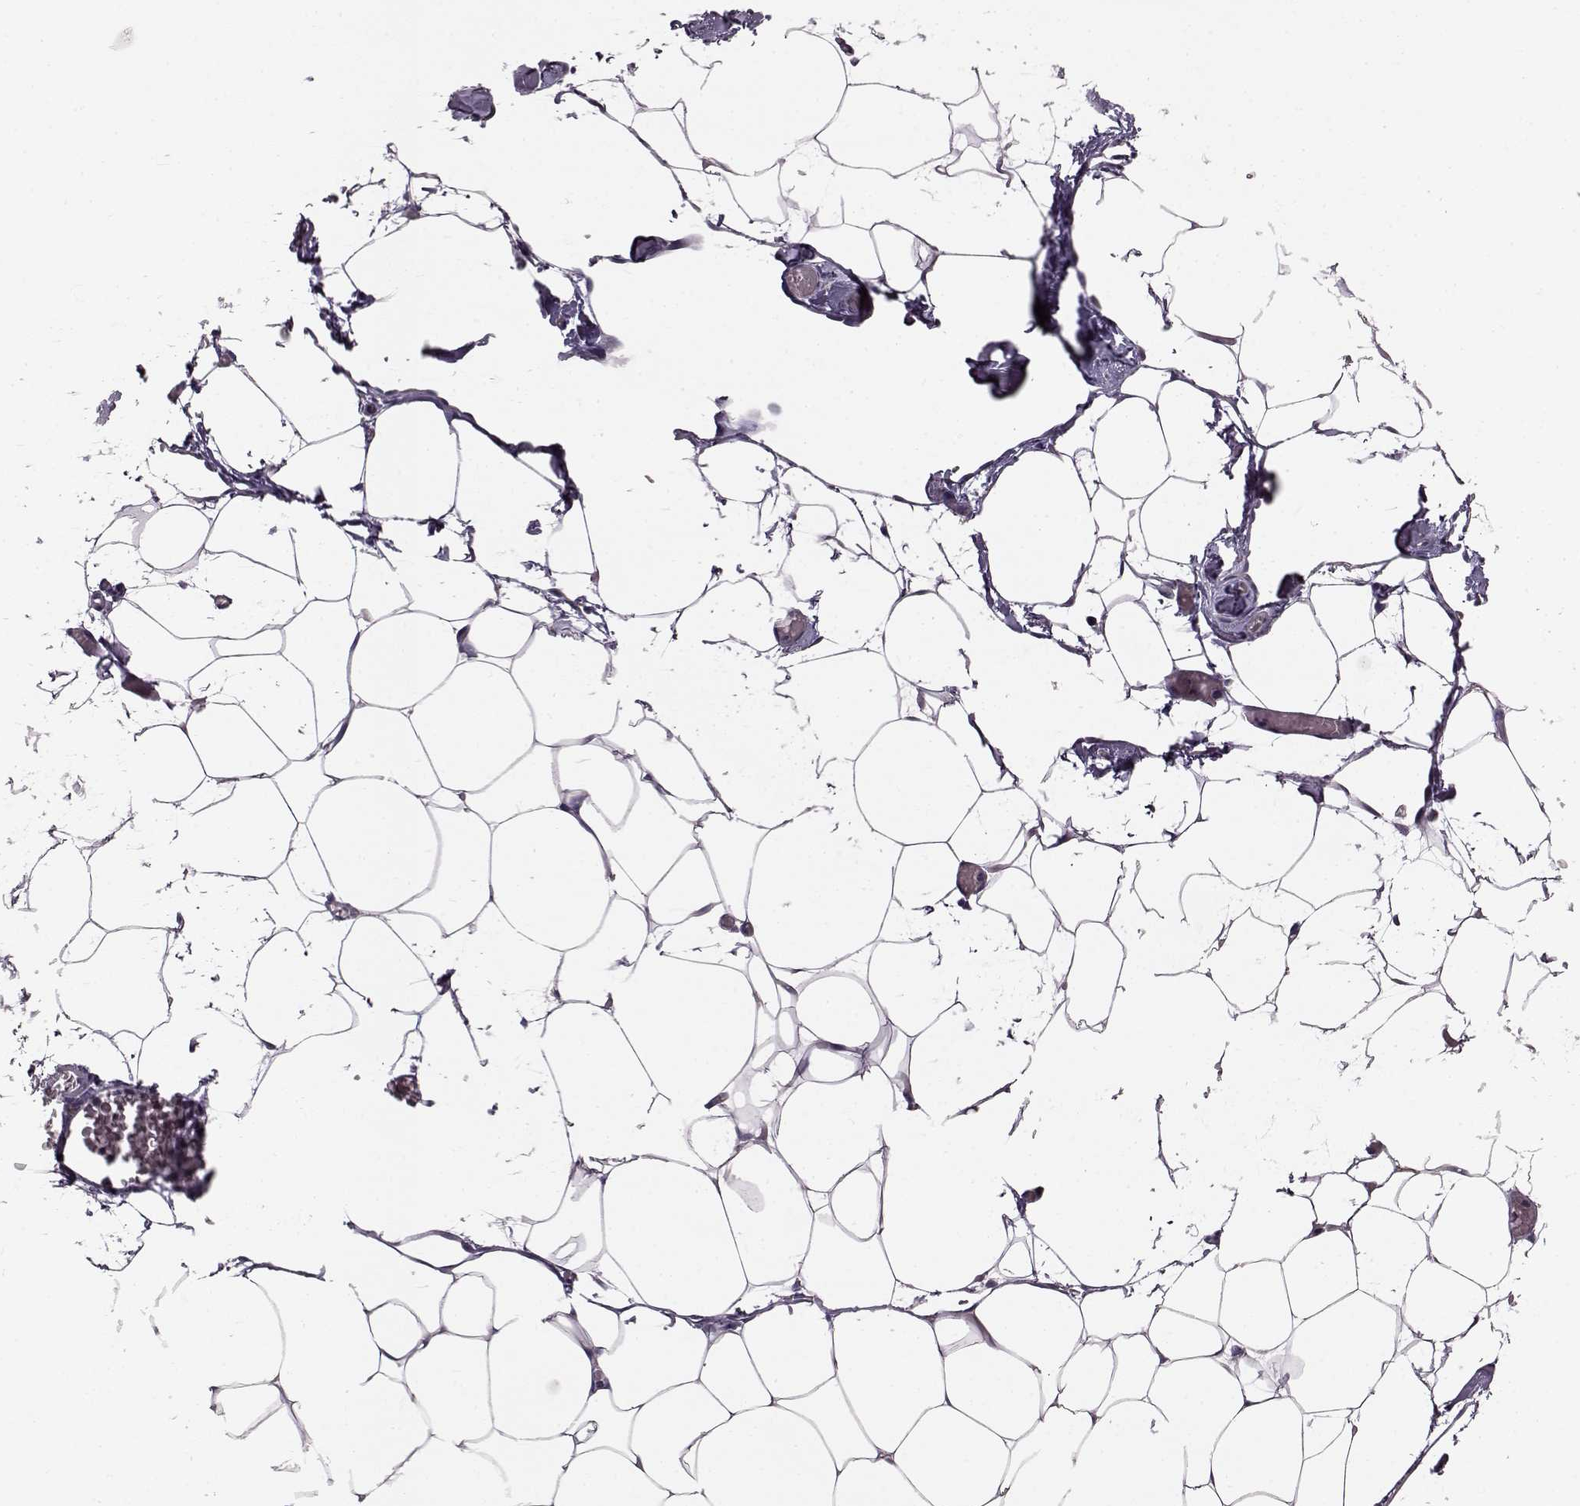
{"staining": {"intensity": "negative", "quantity": "none", "location": "none"}, "tissue": "adipose tissue", "cell_type": "Adipocytes", "image_type": "normal", "snomed": [{"axis": "morphology", "description": "Normal tissue, NOS"}, {"axis": "topography", "description": "Adipose tissue"}], "caption": "Adipocytes show no significant protein staining in benign adipose tissue. The staining is performed using DAB brown chromogen with nuclei counter-stained in using hematoxylin.", "gene": "ADGRG2", "patient": {"sex": "male", "age": 57}}